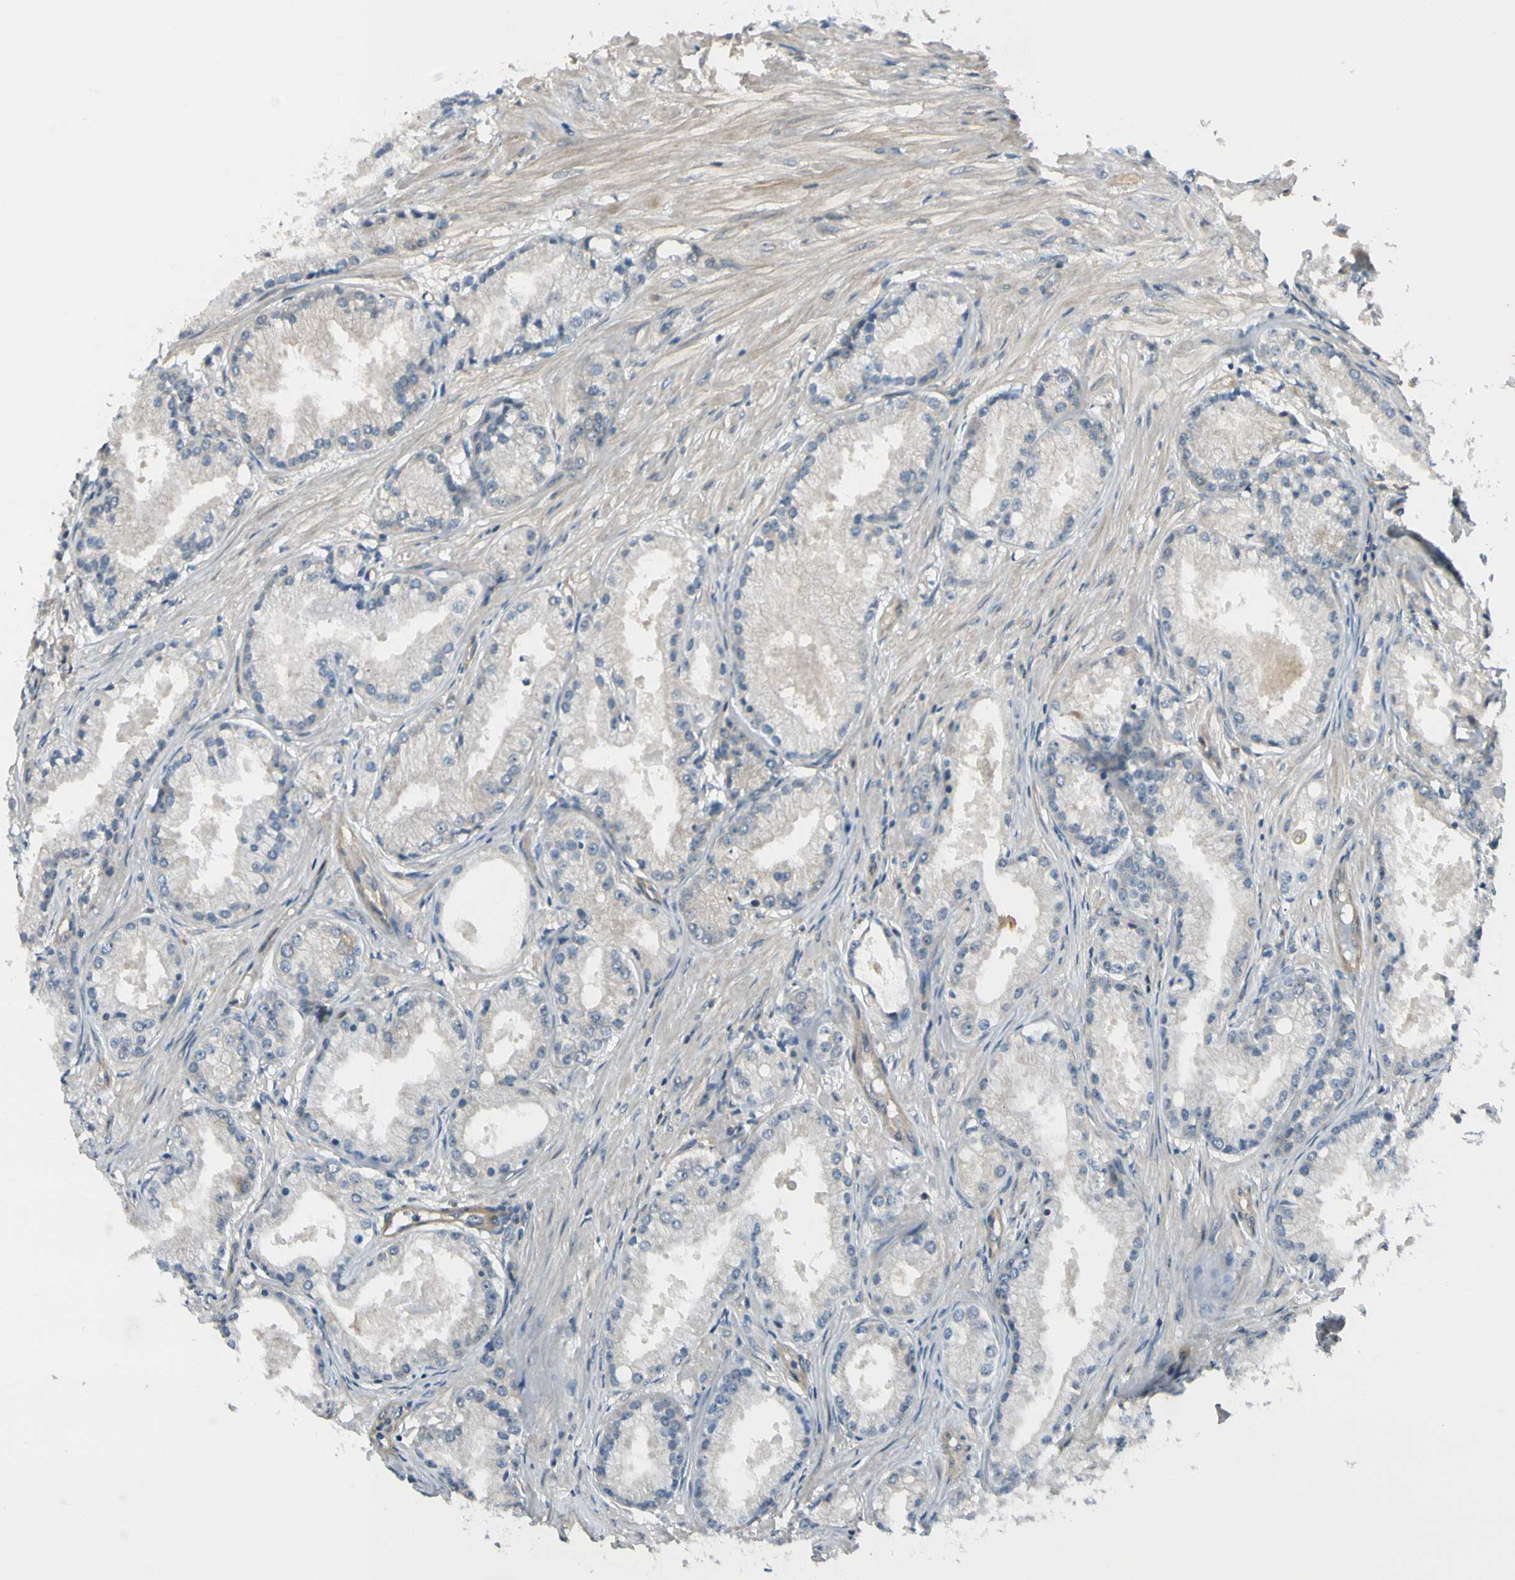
{"staining": {"intensity": "weak", "quantity": ">75%", "location": "cytoplasmic/membranous"}, "tissue": "prostate cancer", "cell_type": "Tumor cells", "image_type": "cancer", "snomed": [{"axis": "morphology", "description": "Adenocarcinoma, Low grade"}, {"axis": "topography", "description": "Prostate"}], "caption": "About >75% of tumor cells in low-grade adenocarcinoma (prostate) exhibit weak cytoplasmic/membranous protein staining as visualized by brown immunohistochemical staining.", "gene": "RASGRF1", "patient": {"sex": "male", "age": 72}}